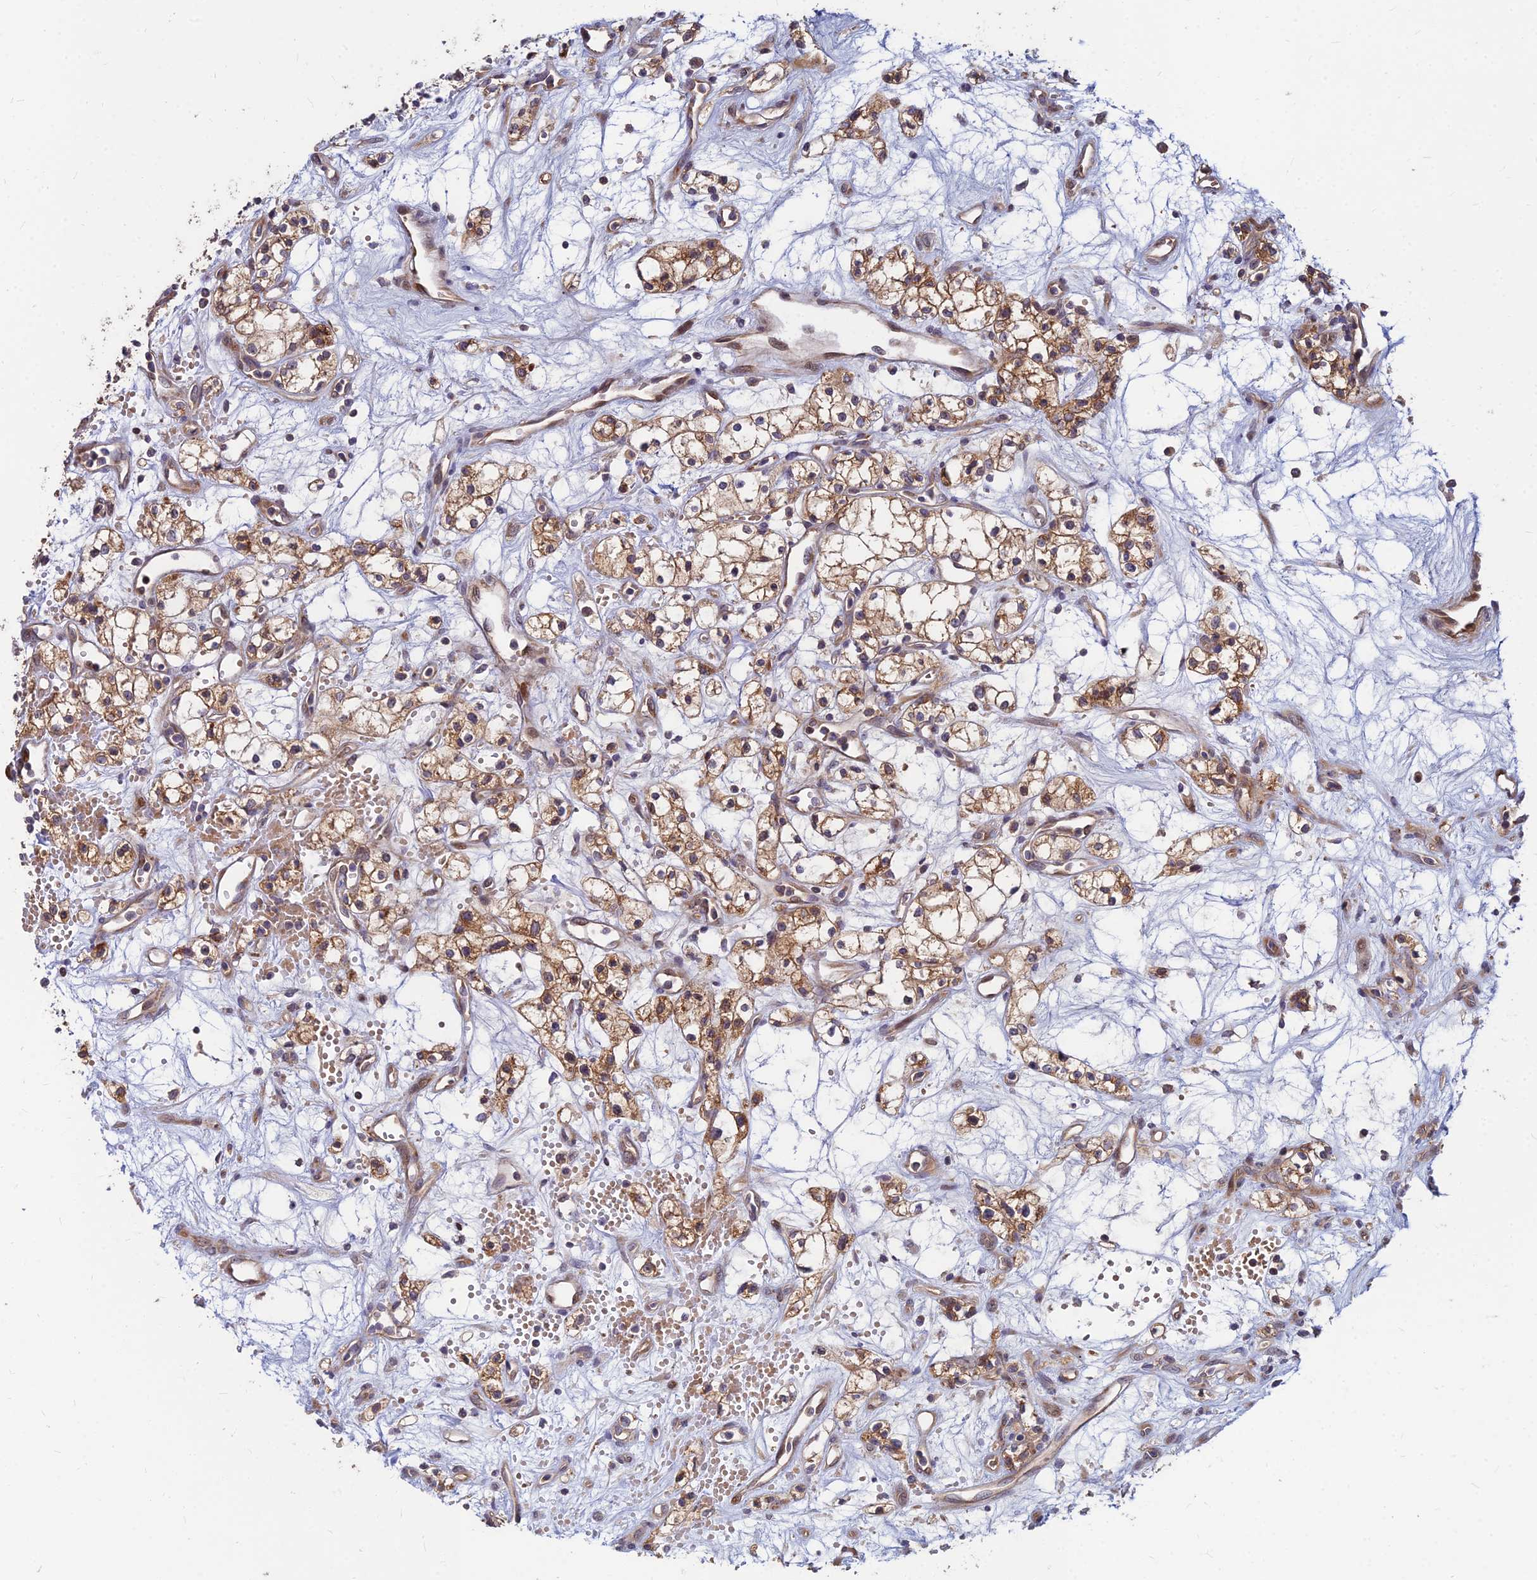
{"staining": {"intensity": "moderate", "quantity": "25%-75%", "location": "cytoplasmic/membranous"}, "tissue": "renal cancer", "cell_type": "Tumor cells", "image_type": "cancer", "snomed": [{"axis": "morphology", "description": "Adenocarcinoma, NOS"}, {"axis": "topography", "description": "Kidney"}], "caption": "Moderate cytoplasmic/membranous staining is appreciated in approximately 25%-75% of tumor cells in renal adenocarcinoma.", "gene": "CCT6B", "patient": {"sex": "male", "age": 59}}